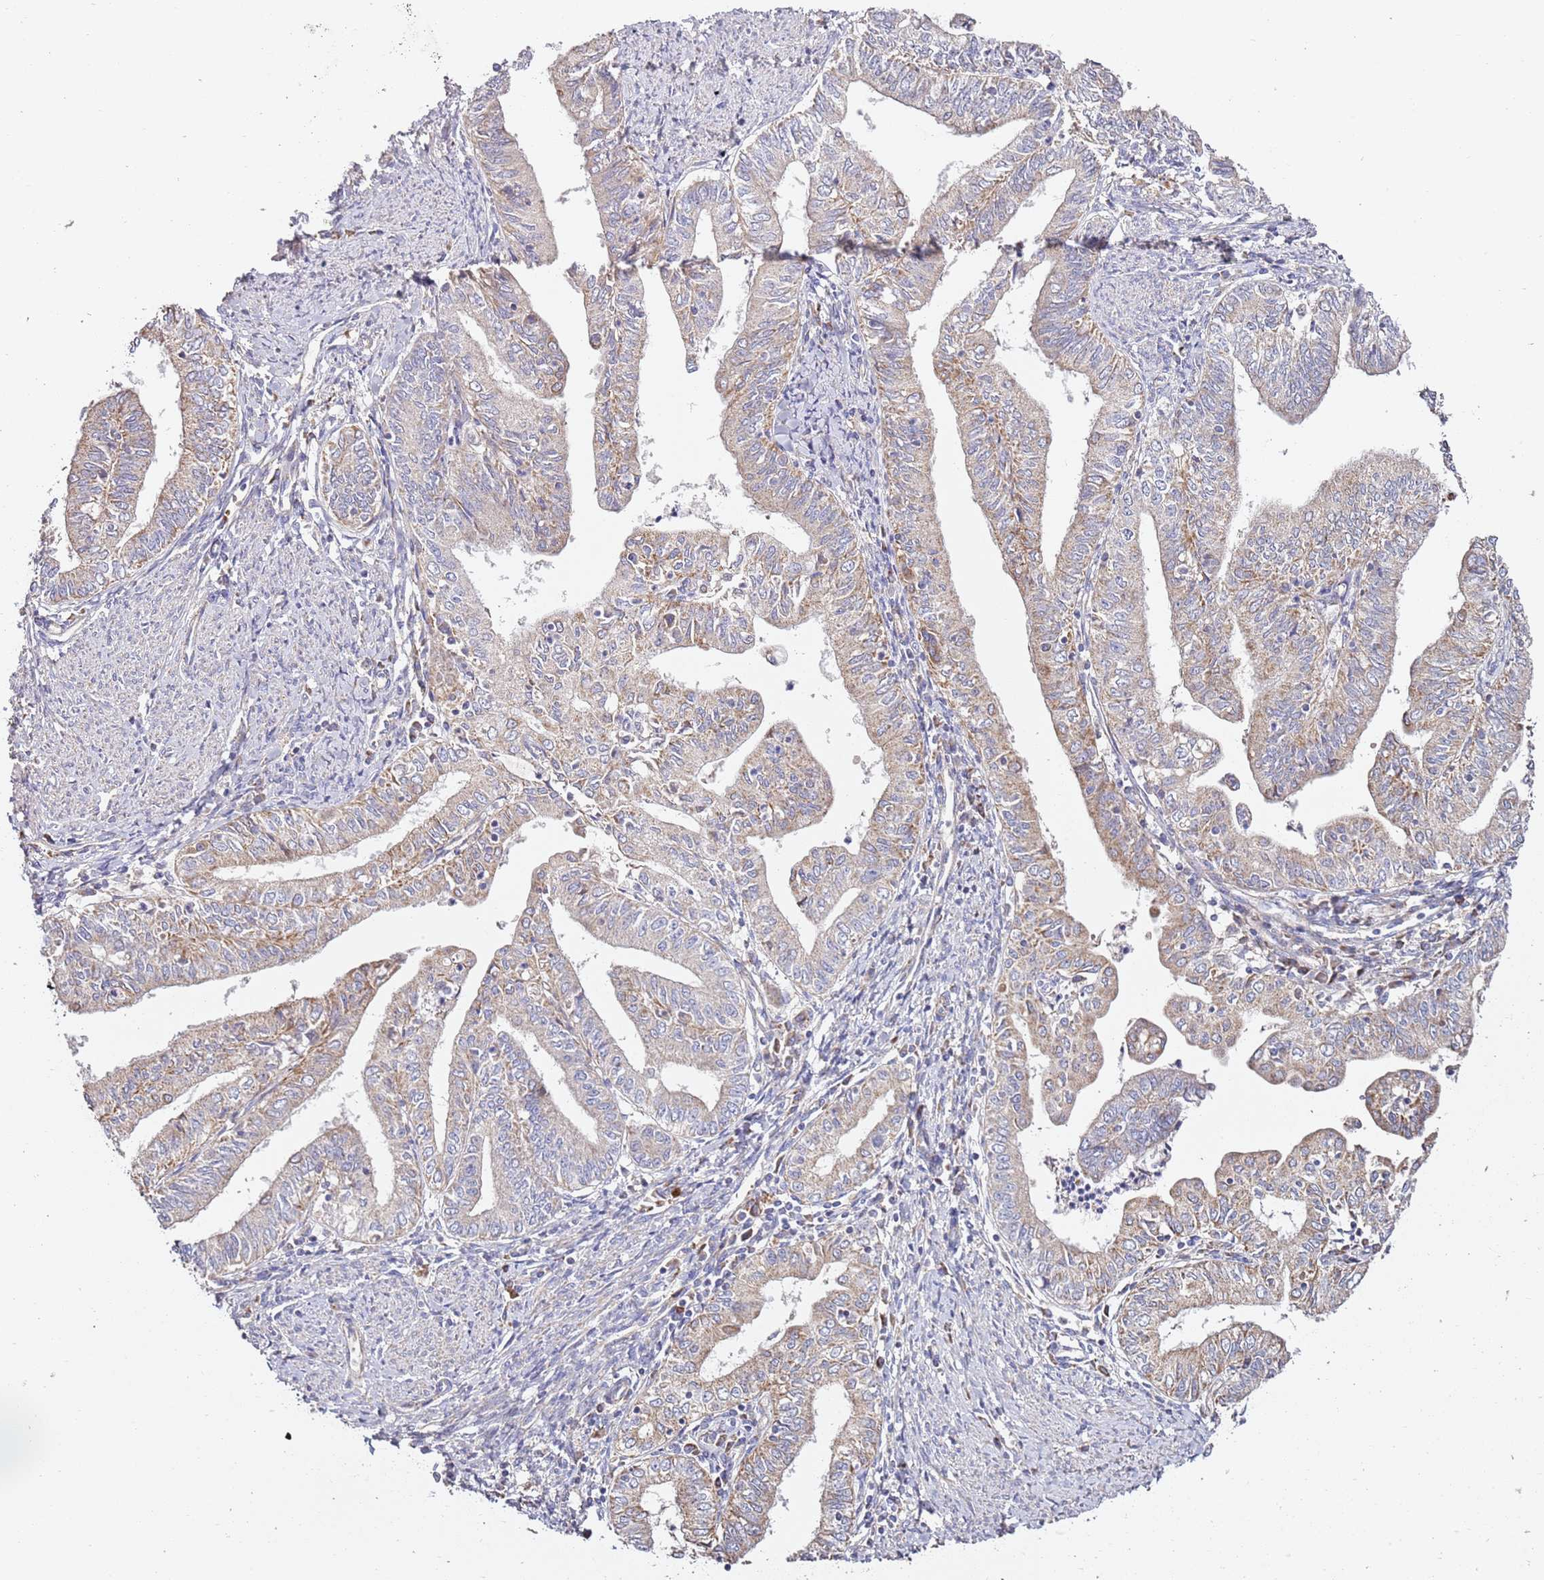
{"staining": {"intensity": "weak", "quantity": "25%-75%", "location": "cytoplasmic/membranous"}, "tissue": "endometrial cancer", "cell_type": "Tumor cells", "image_type": "cancer", "snomed": [{"axis": "morphology", "description": "Adenocarcinoma, NOS"}, {"axis": "topography", "description": "Endometrium"}], "caption": "IHC image of neoplastic tissue: human endometrial cancer (adenocarcinoma) stained using immunohistochemistry shows low levels of weak protein expression localized specifically in the cytoplasmic/membranous of tumor cells, appearing as a cytoplasmic/membranous brown color.", "gene": "OR2B11", "patient": {"sex": "female", "age": 66}}